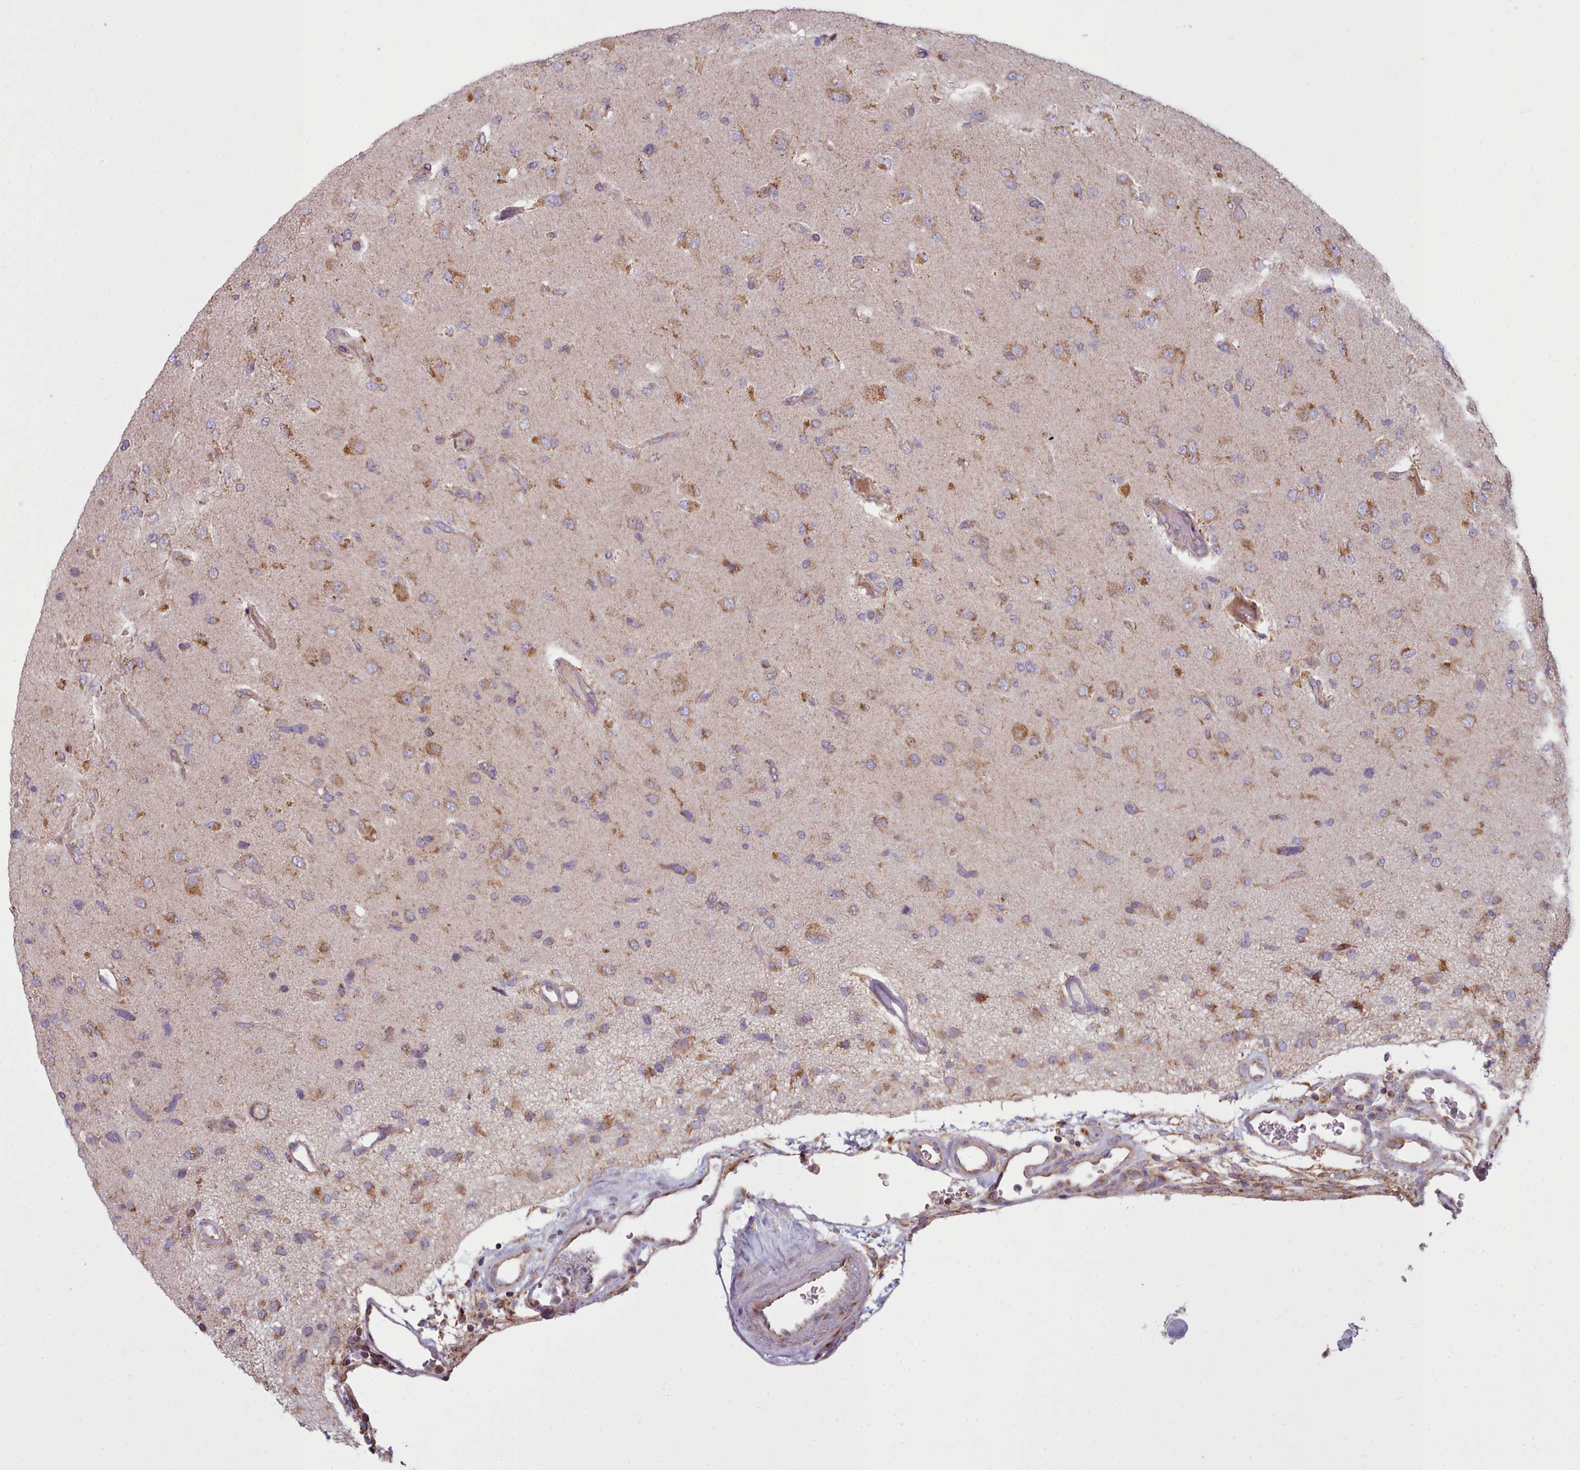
{"staining": {"intensity": "moderate", "quantity": ">75%", "location": "cytoplasmic/membranous"}, "tissue": "glioma", "cell_type": "Tumor cells", "image_type": "cancer", "snomed": [{"axis": "morphology", "description": "Glioma, malignant, High grade"}, {"axis": "topography", "description": "Brain"}], "caption": "Glioma was stained to show a protein in brown. There is medium levels of moderate cytoplasmic/membranous staining in about >75% of tumor cells.", "gene": "SRP54", "patient": {"sex": "male", "age": 77}}